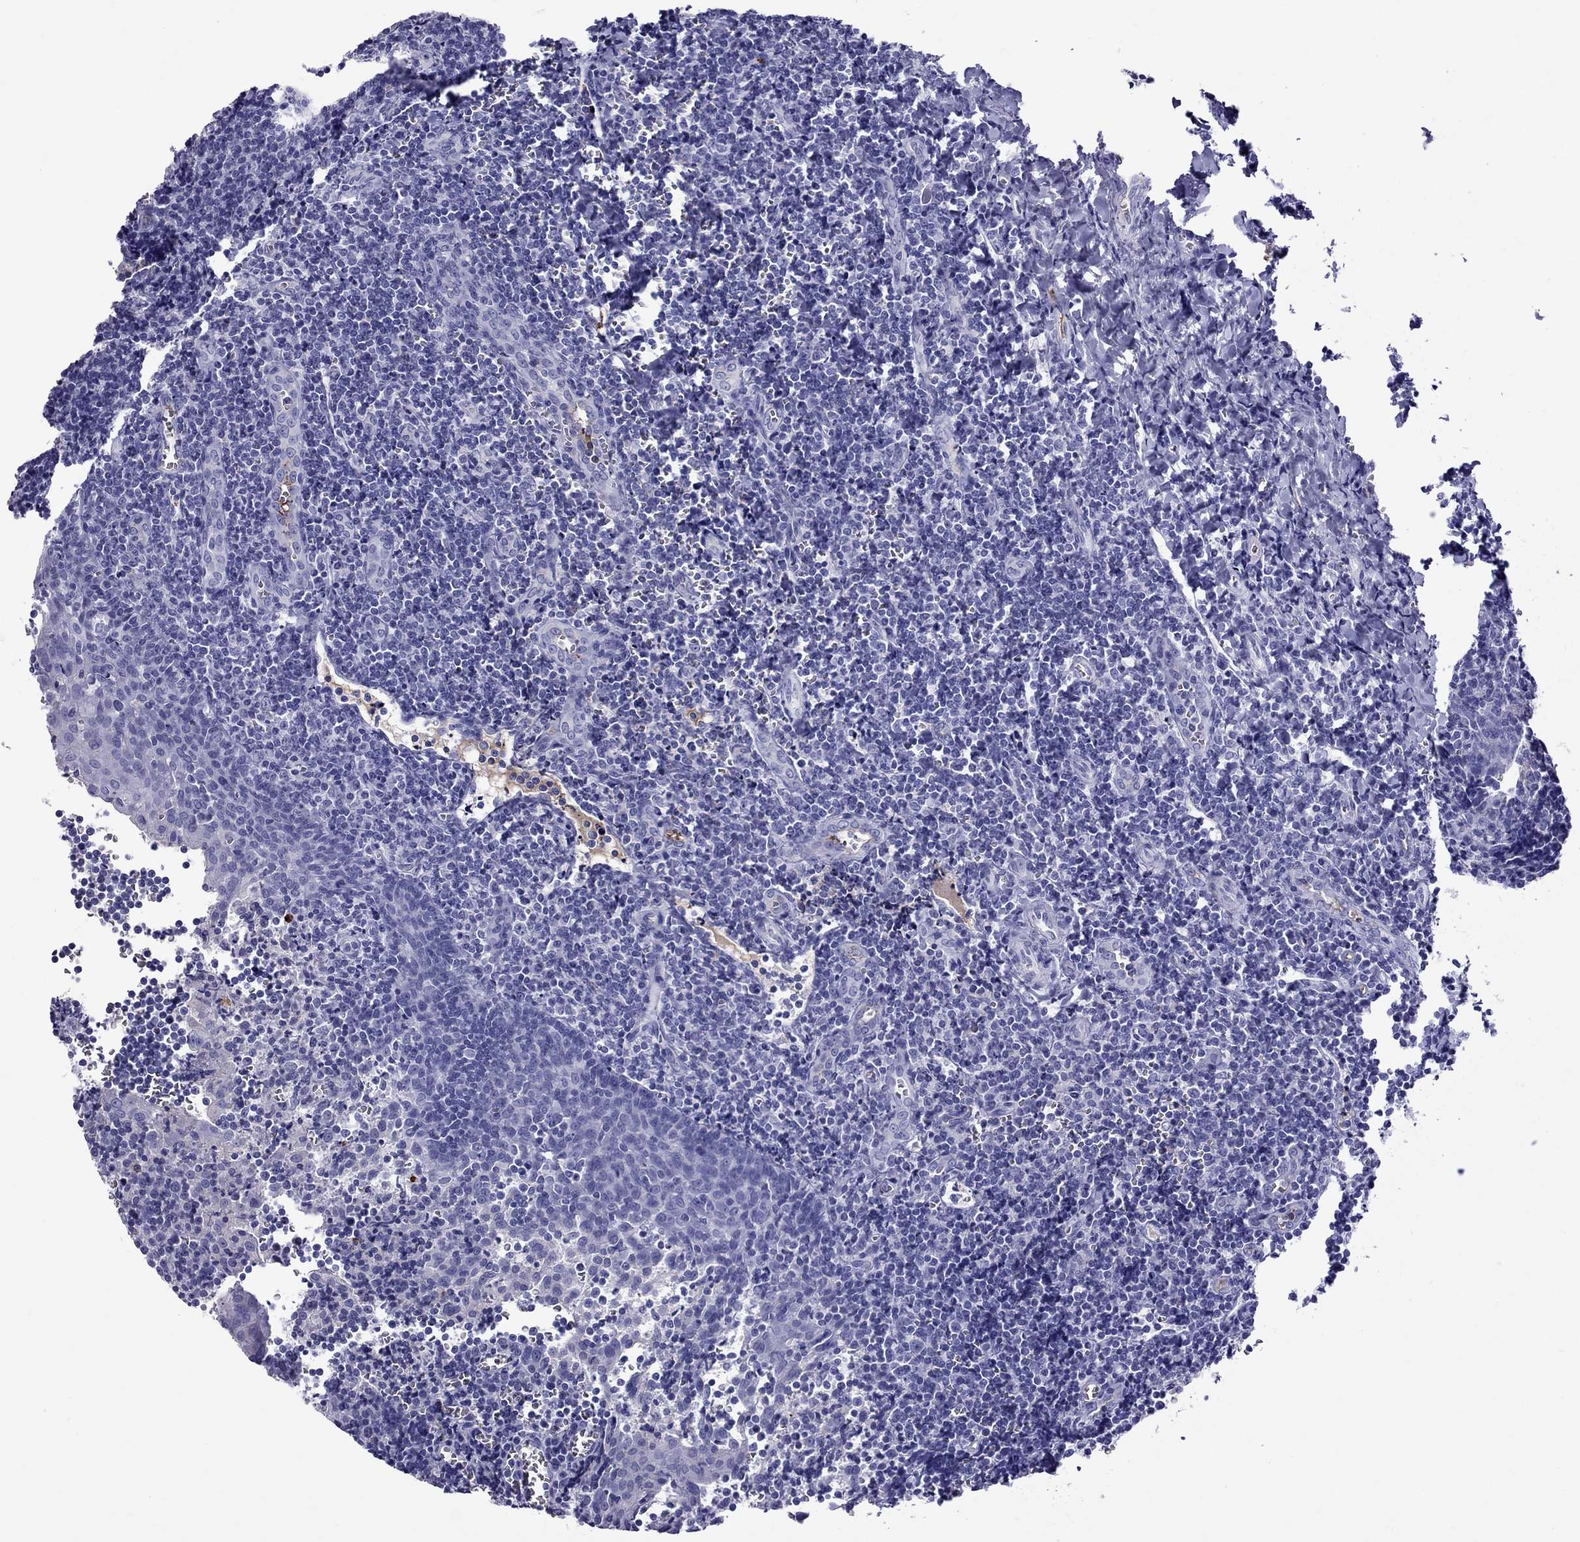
{"staining": {"intensity": "strong", "quantity": "<25%", "location": "cytoplasmic/membranous"}, "tissue": "tonsil", "cell_type": "Germinal center cells", "image_type": "normal", "snomed": [{"axis": "morphology", "description": "Normal tissue, NOS"}, {"axis": "morphology", "description": "Inflammation, NOS"}, {"axis": "topography", "description": "Tonsil"}], "caption": "IHC of unremarkable tonsil shows medium levels of strong cytoplasmic/membranous expression in approximately <25% of germinal center cells.", "gene": "SCART1", "patient": {"sex": "female", "age": 31}}